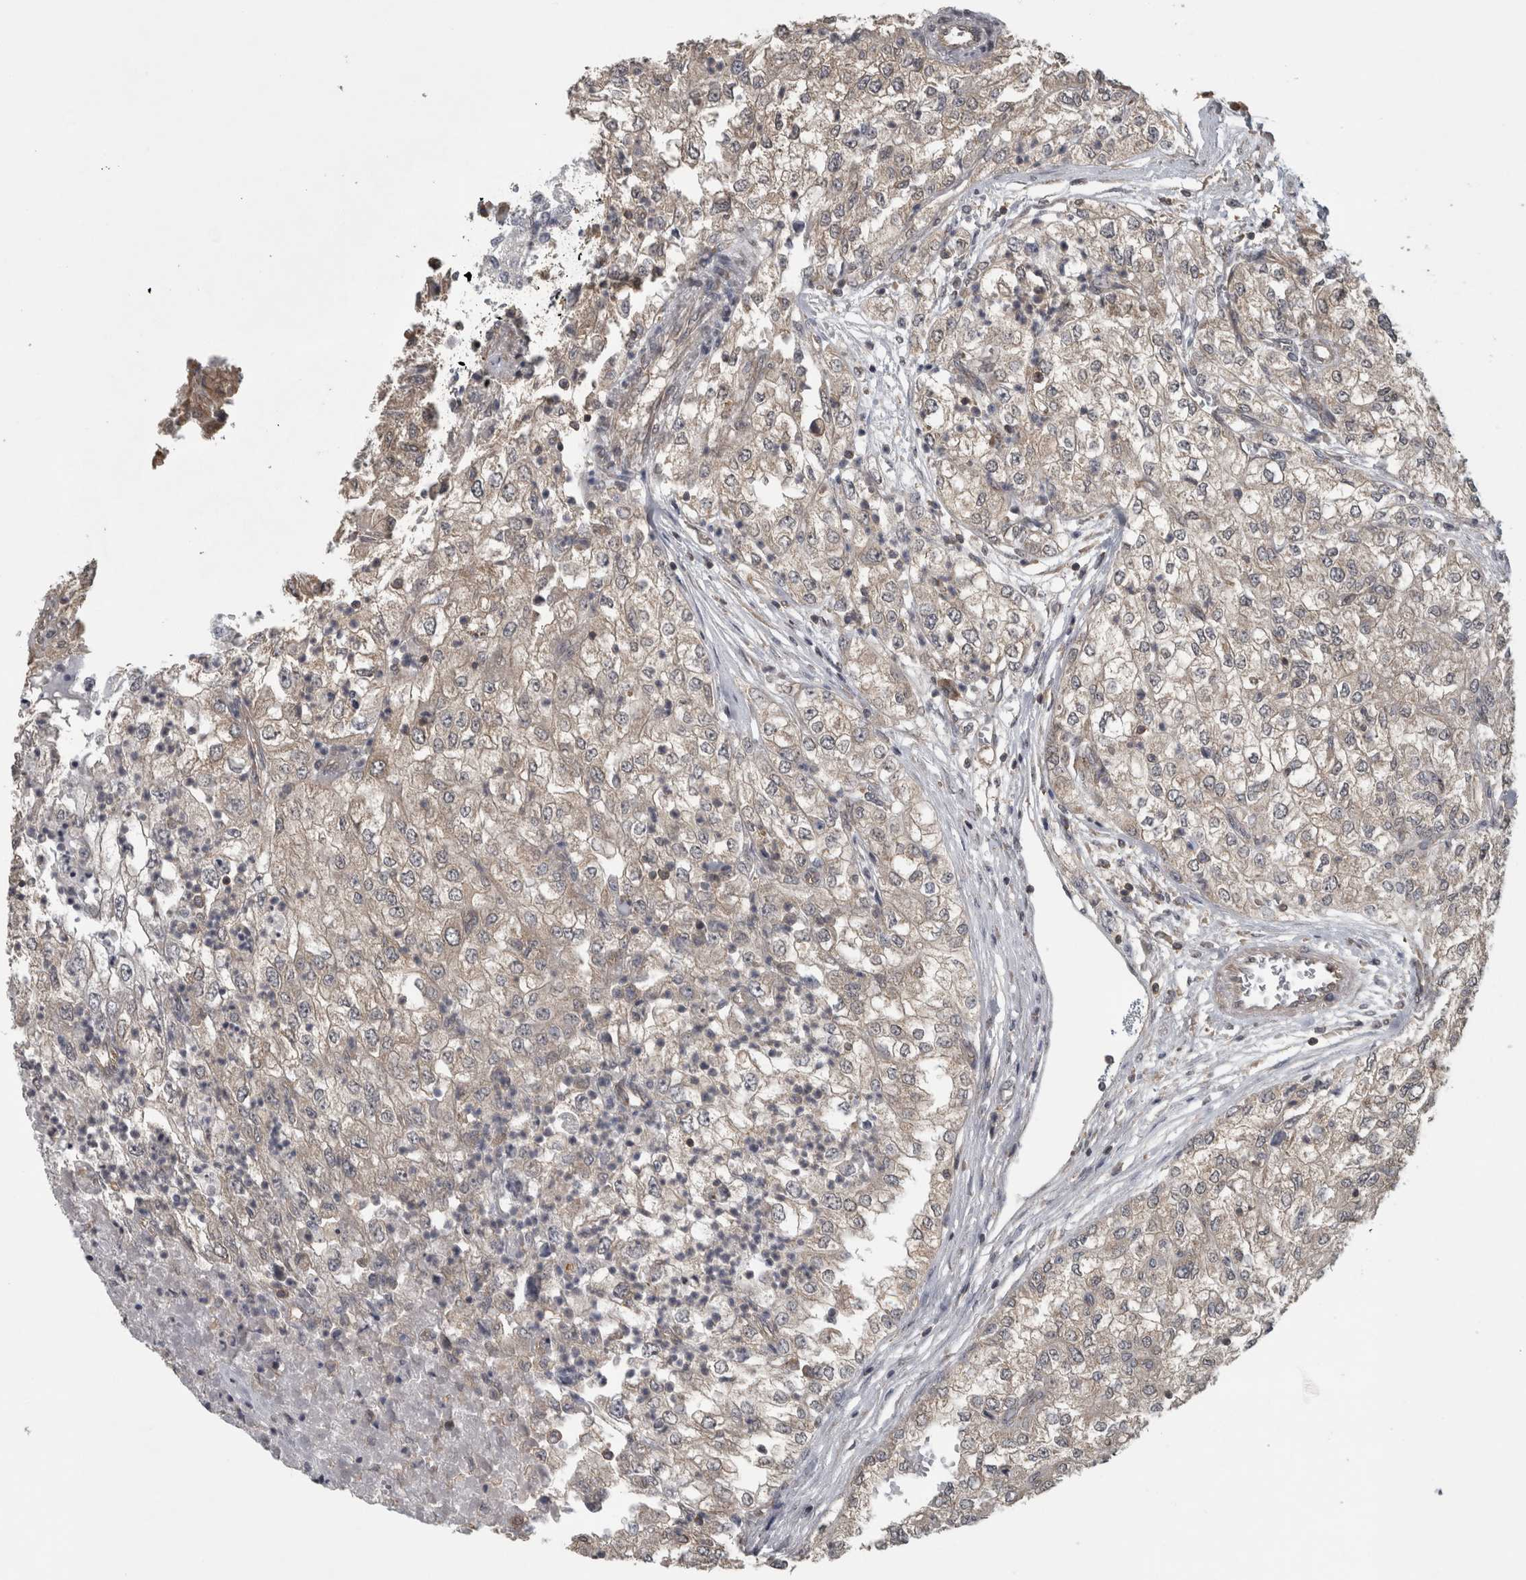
{"staining": {"intensity": "moderate", "quantity": "25%-75%", "location": "cytoplasmic/membranous"}, "tissue": "renal cancer", "cell_type": "Tumor cells", "image_type": "cancer", "snomed": [{"axis": "morphology", "description": "Adenocarcinoma, NOS"}, {"axis": "topography", "description": "Kidney"}], "caption": "Protein expression analysis of human renal cancer reveals moderate cytoplasmic/membranous expression in about 25%-75% of tumor cells.", "gene": "ATXN2", "patient": {"sex": "female", "age": 54}}